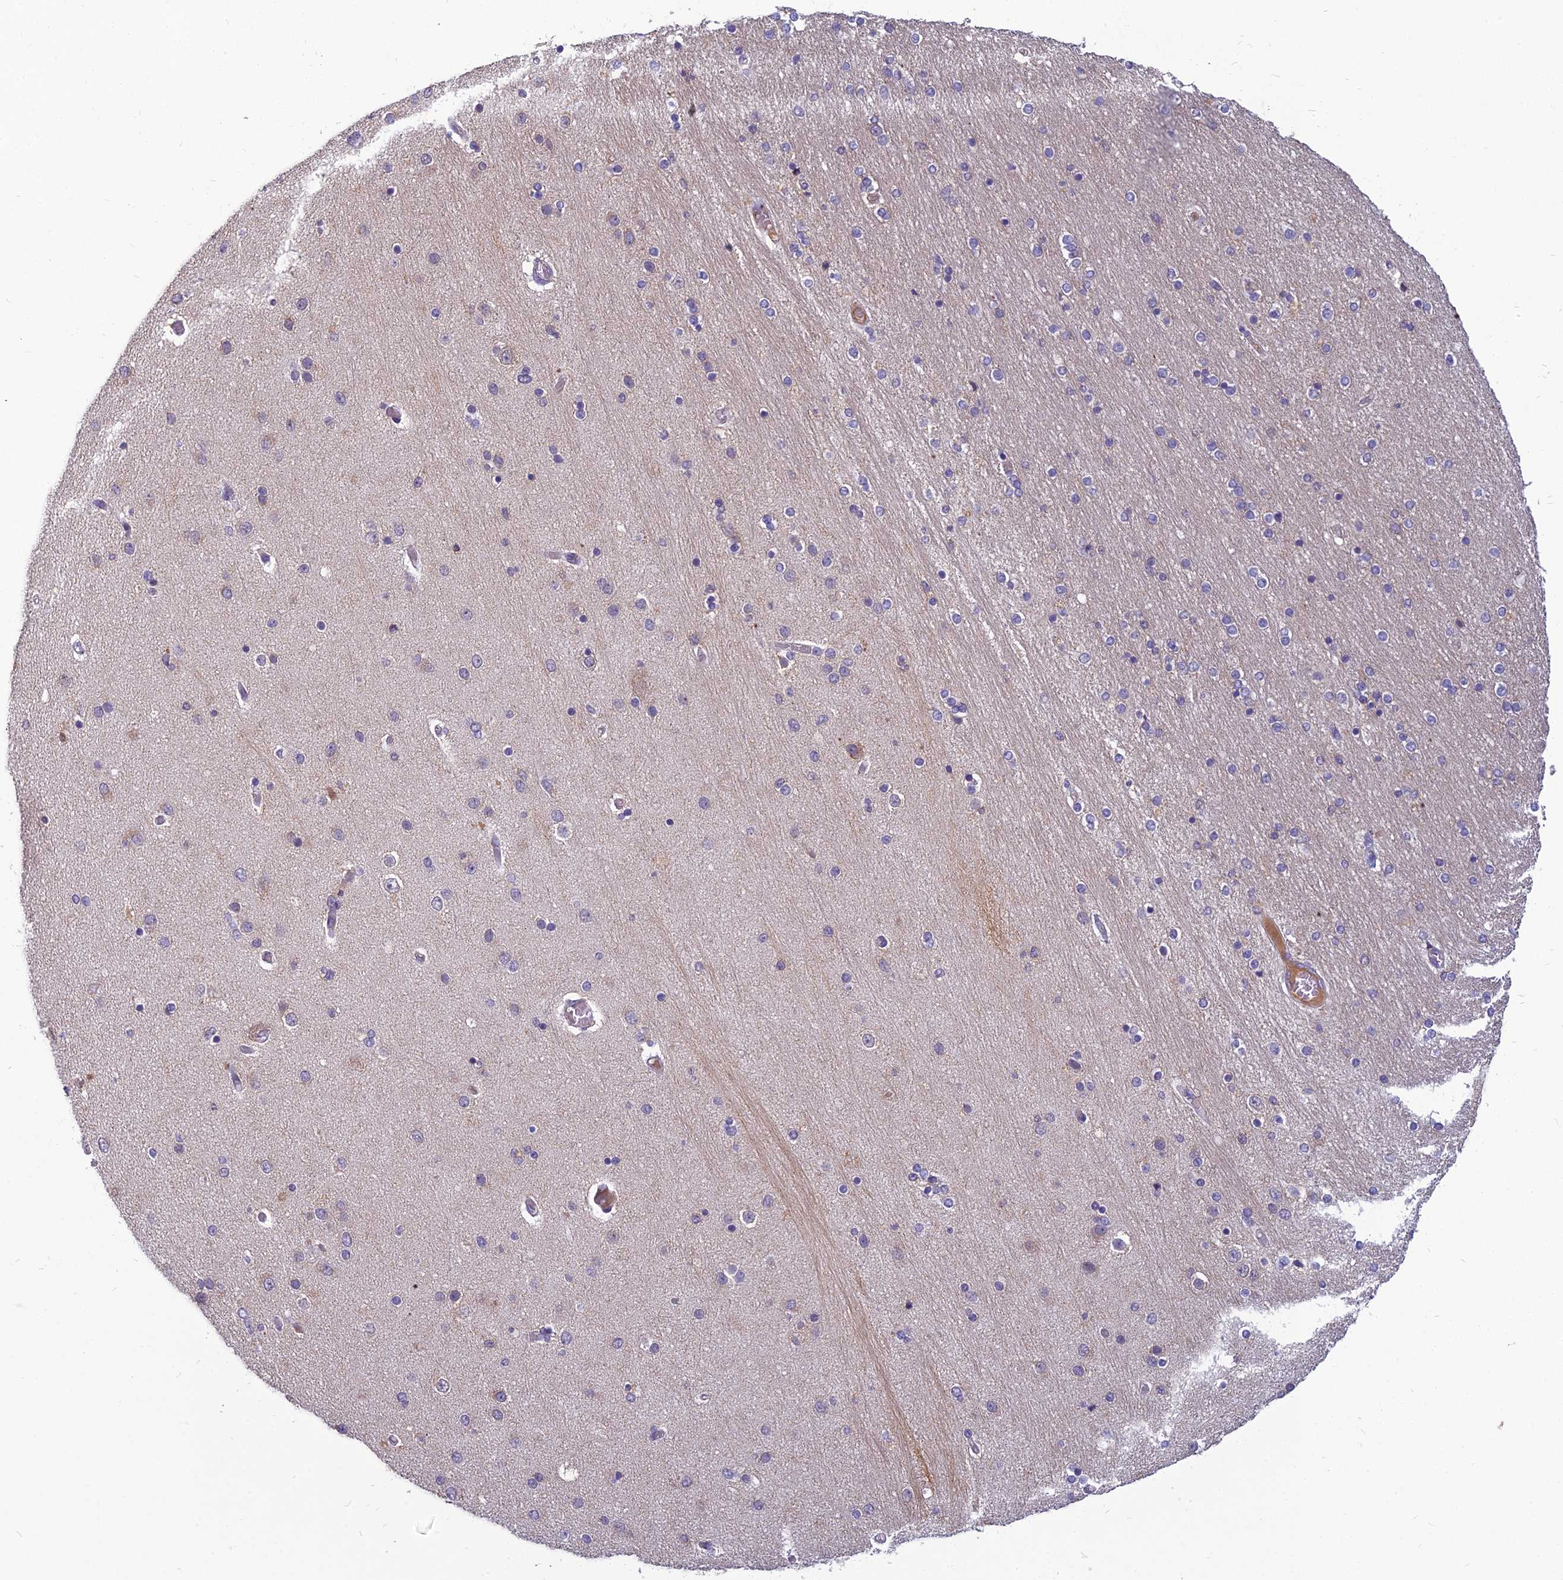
{"staining": {"intensity": "negative", "quantity": "none", "location": "none"}, "tissue": "hippocampus", "cell_type": "Glial cells", "image_type": "normal", "snomed": [{"axis": "morphology", "description": "Normal tissue, NOS"}, {"axis": "topography", "description": "Hippocampus"}], "caption": "DAB (3,3'-diaminobenzidine) immunohistochemical staining of normal hippocampus shows no significant expression in glial cells. (Immunohistochemistry (ihc), brightfield microscopy, high magnification).", "gene": "TSPAN15", "patient": {"sex": "female", "age": 54}}